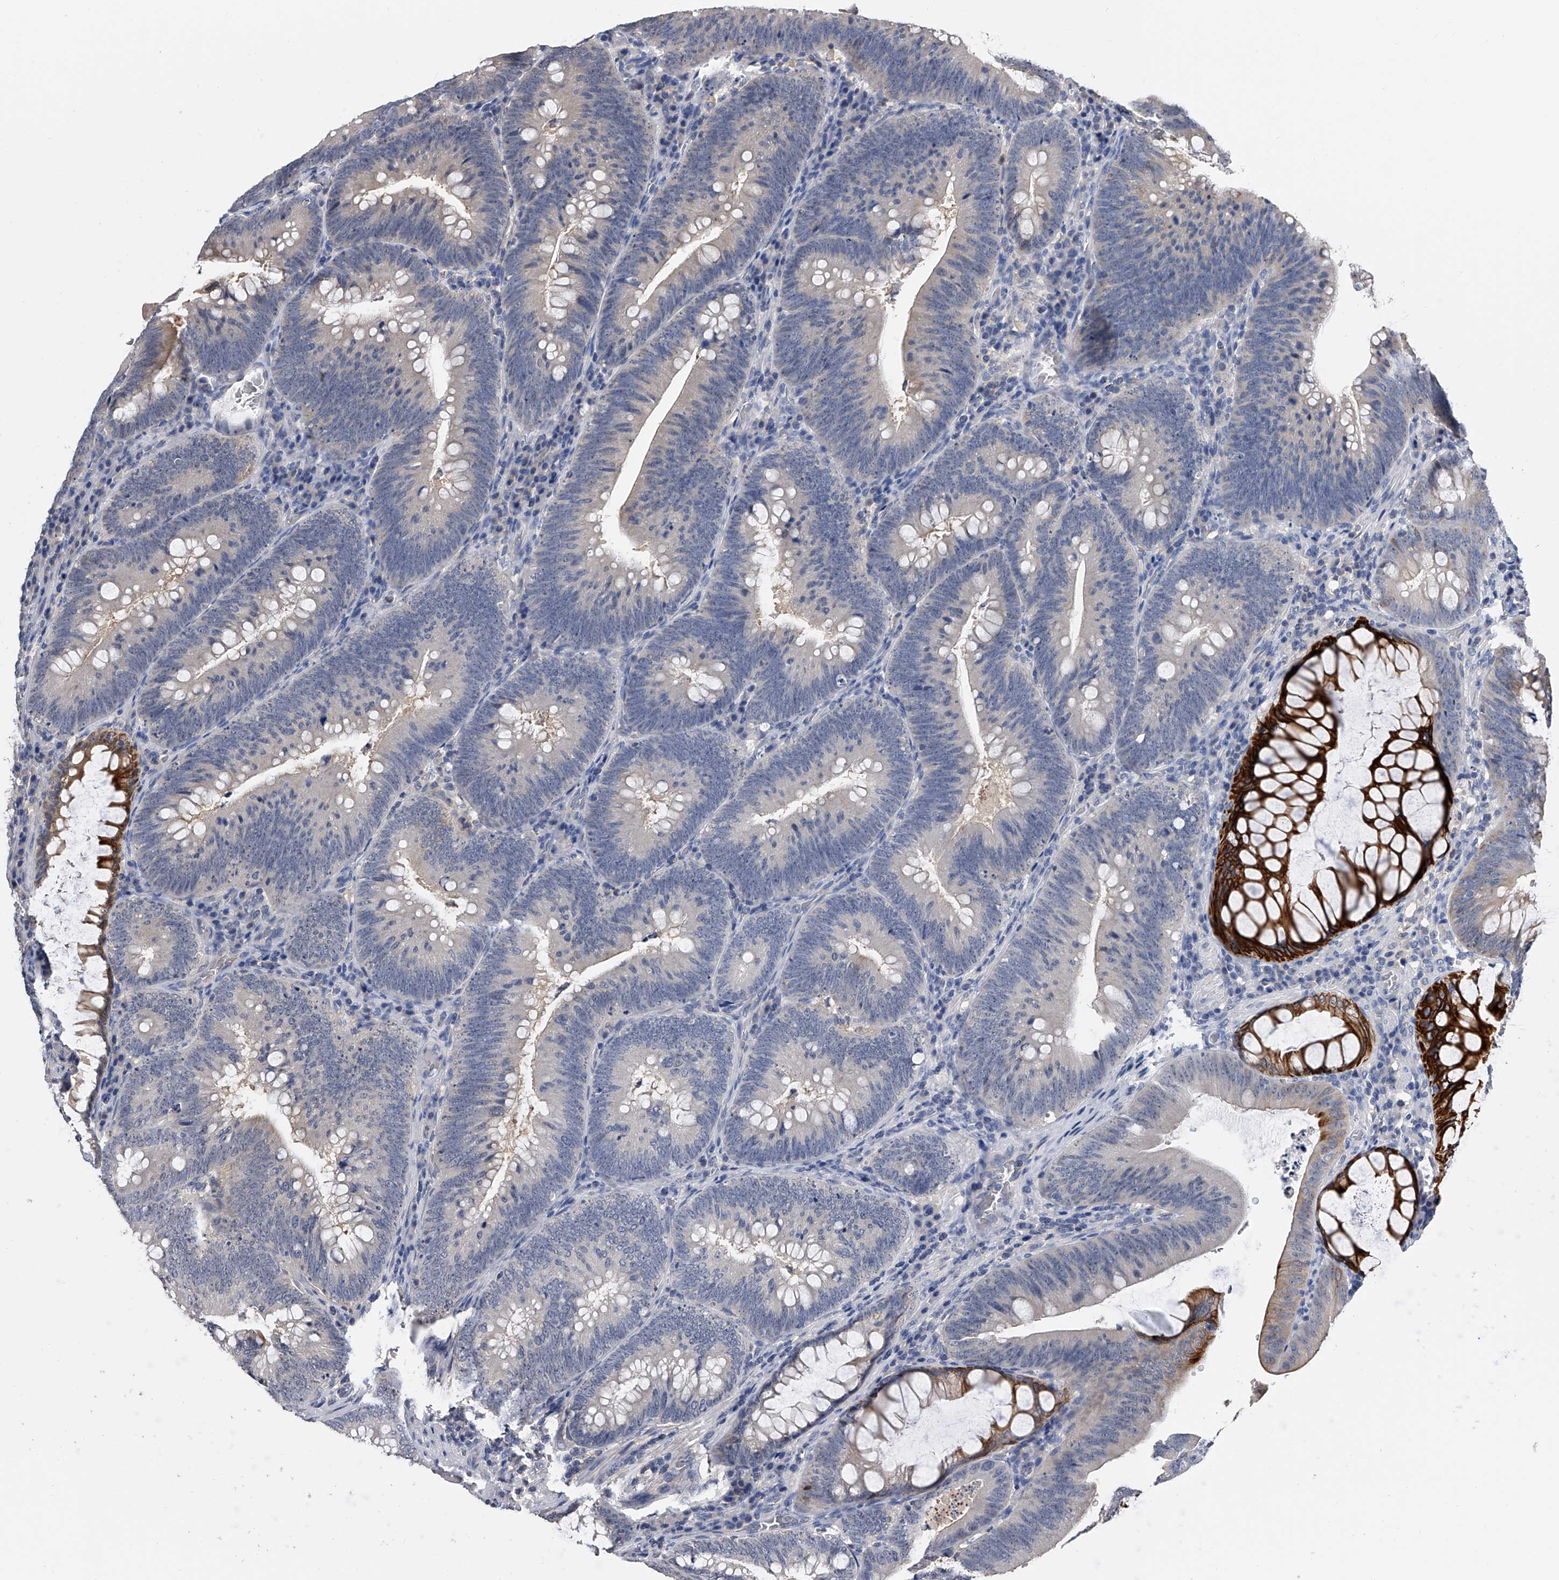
{"staining": {"intensity": "negative", "quantity": "none", "location": "none"}, "tissue": "colorectal cancer", "cell_type": "Tumor cells", "image_type": "cancer", "snomed": [{"axis": "morphology", "description": "Normal tissue, NOS"}, {"axis": "topography", "description": "Colon"}], "caption": "Immunohistochemical staining of colorectal cancer displays no significant expression in tumor cells. (DAB IHC with hematoxylin counter stain).", "gene": "EFCAB7", "patient": {"sex": "female", "age": 82}}